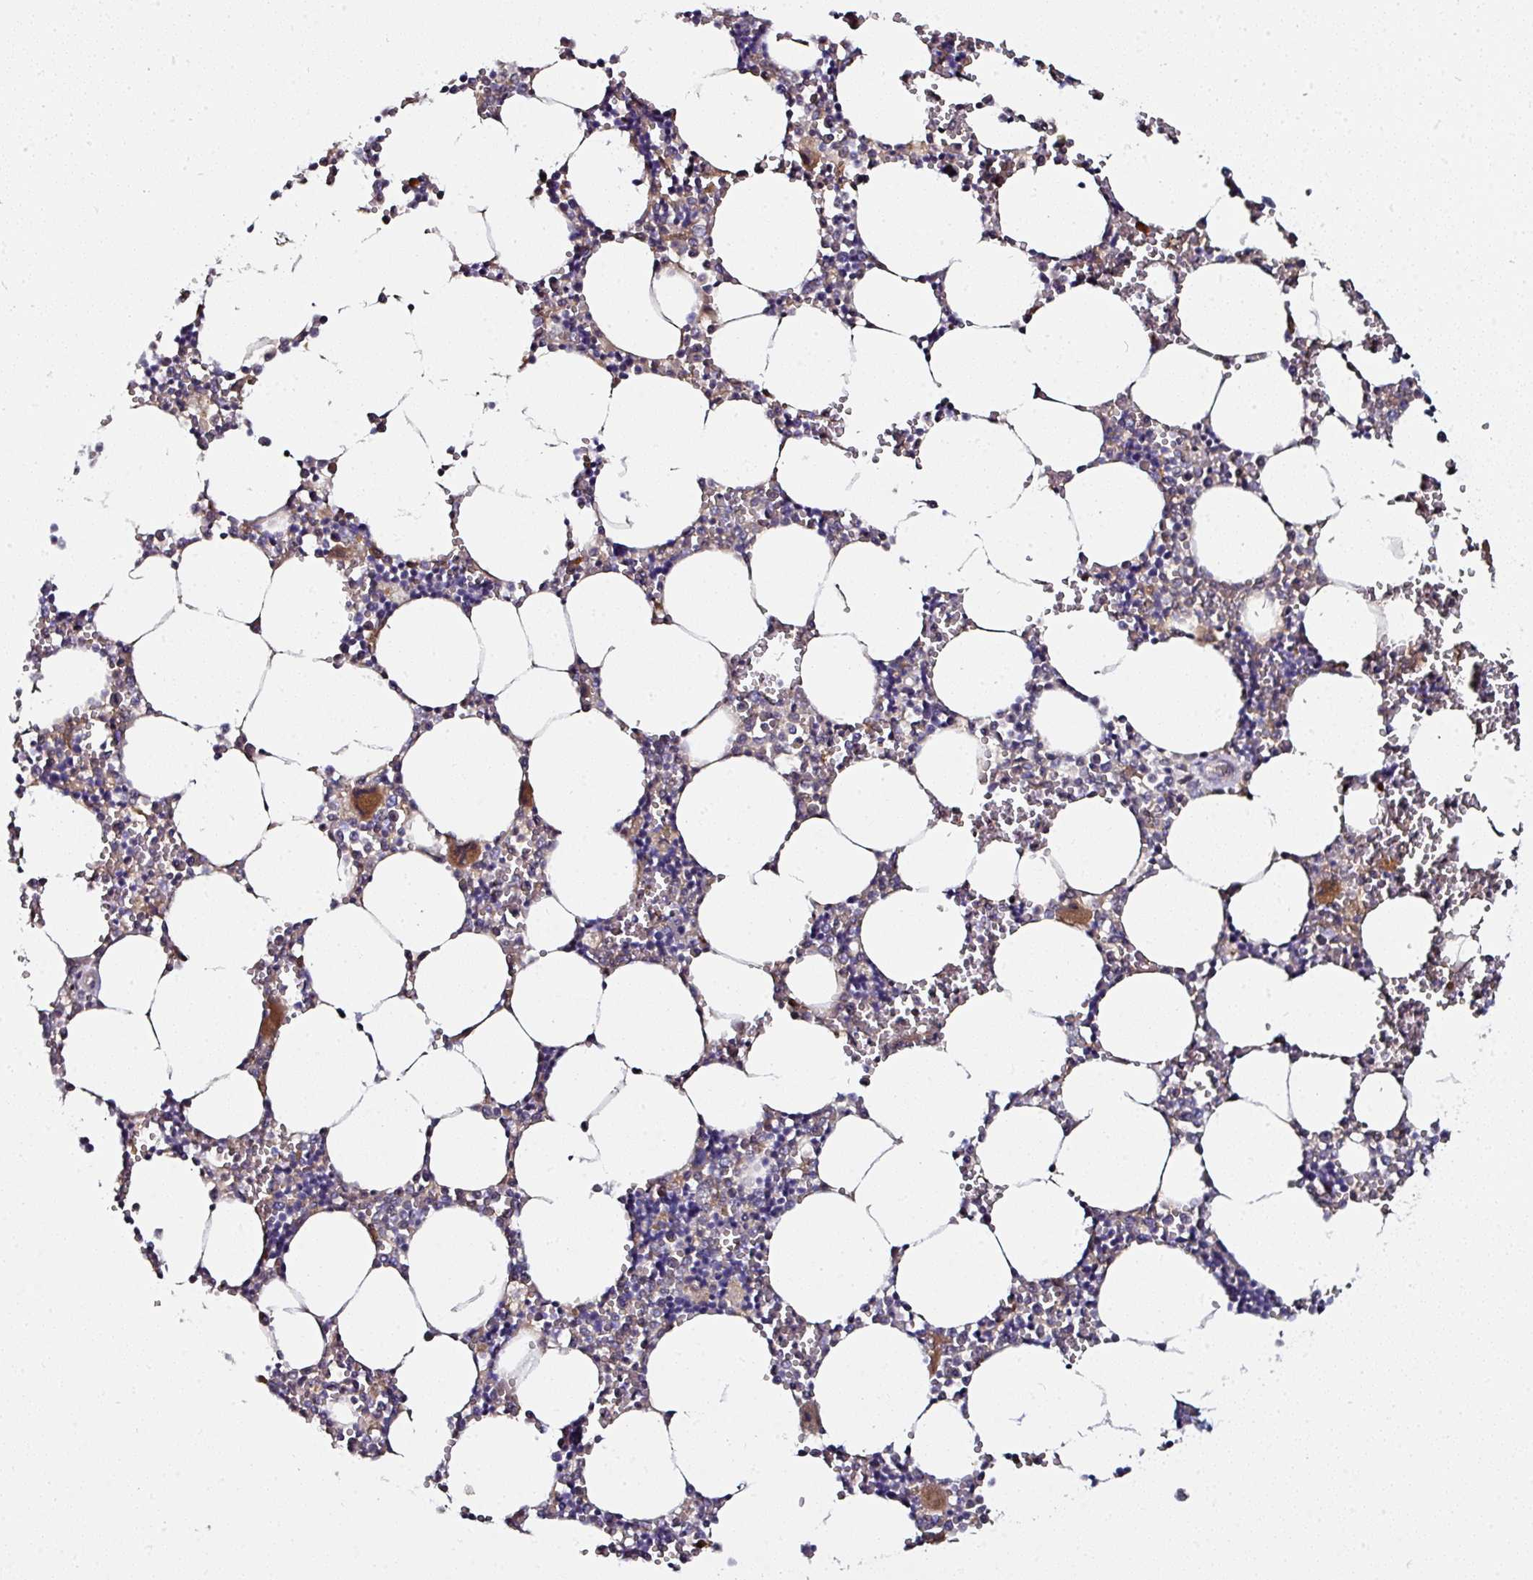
{"staining": {"intensity": "moderate", "quantity": "<25%", "location": "cytoplasmic/membranous"}, "tissue": "bone marrow", "cell_type": "Hematopoietic cells", "image_type": "normal", "snomed": [{"axis": "morphology", "description": "Normal tissue, NOS"}, {"axis": "topography", "description": "Bone marrow"}], "caption": "An immunohistochemistry (IHC) image of normal tissue is shown. Protein staining in brown shows moderate cytoplasmic/membranous positivity in bone marrow within hematopoietic cells.", "gene": "CTDSP2", "patient": {"sex": "male", "age": 54}}